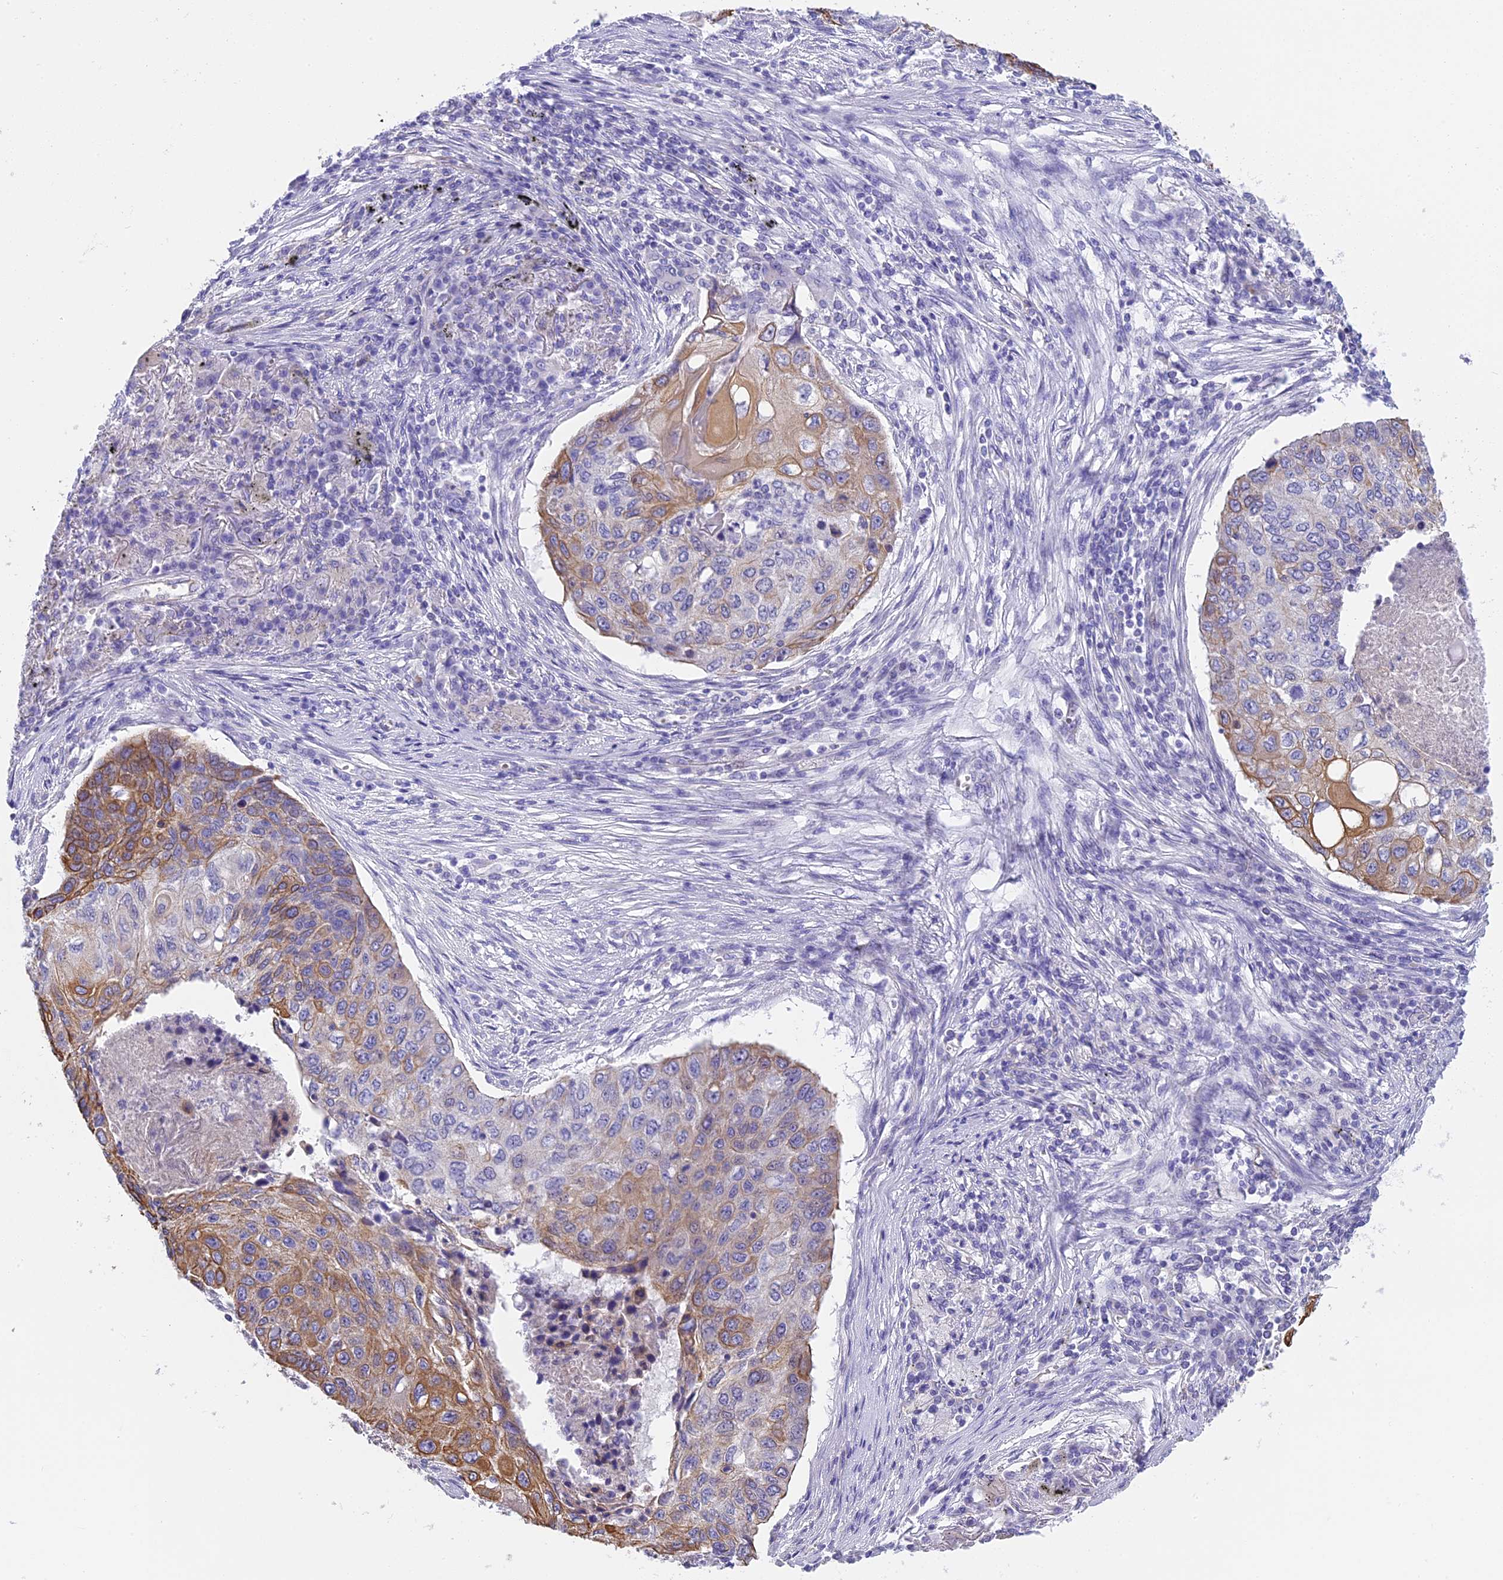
{"staining": {"intensity": "moderate", "quantity": "<25%", "location": "cytoplasmic/membranous"}, "tissue": "lung cancer", "cell_type": "Tumor cells", "image_type": "cancer", "snomed": [{"axis": "morphology", "description": "Squamous cell carcinoma, NOS"}, {"axis": "topography", "description": "Lung"}], "caption": "An image of human lung squamous cell carcinoma stained for a protein displays moderate cytoplasmic/membranous brown staining in tumor cells.", "gene": "TACSTD2", "patient": {"sex": "female", "age": 63}}